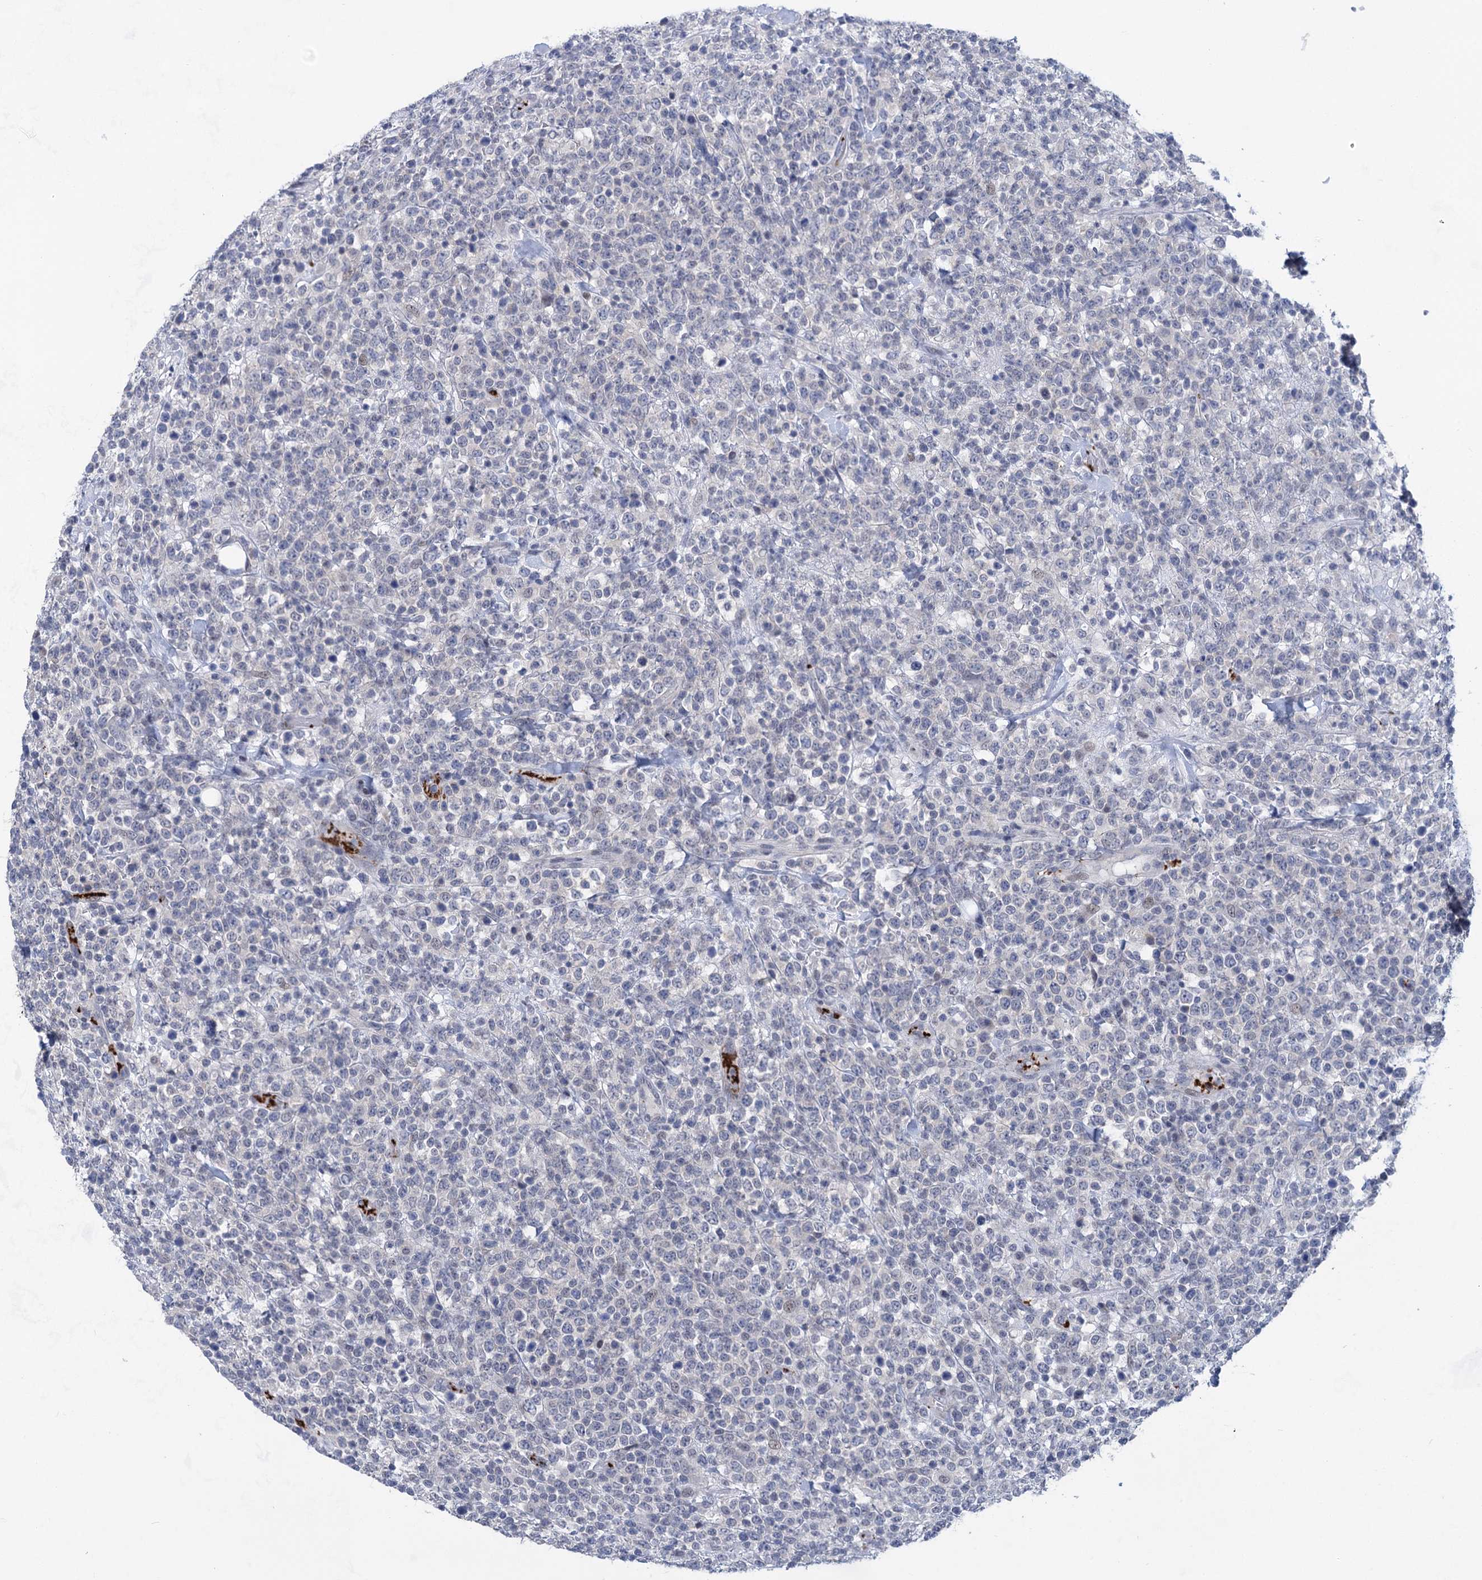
{"staining": {"intensity": "negative", "quantity": "none", "location": "none"}, "tissue": "lymphoma", "cell_type": "Tumor cells", "image_type": "cancer", "snomed": [{"axis": "morphology", "description": "Malignant lymphoma, non-Hodgkin's type, High grade"}, {"axis": "topography", "description": "Colon"}], "caption": "This is a micrograph of immunohistochemistry staining of high-grade malignant lymphoma, non-Hodgkin's type, which shows no positivity in tumor cells.", "gene": "MON2", "patient": {"sex": "female", "age": 53}}